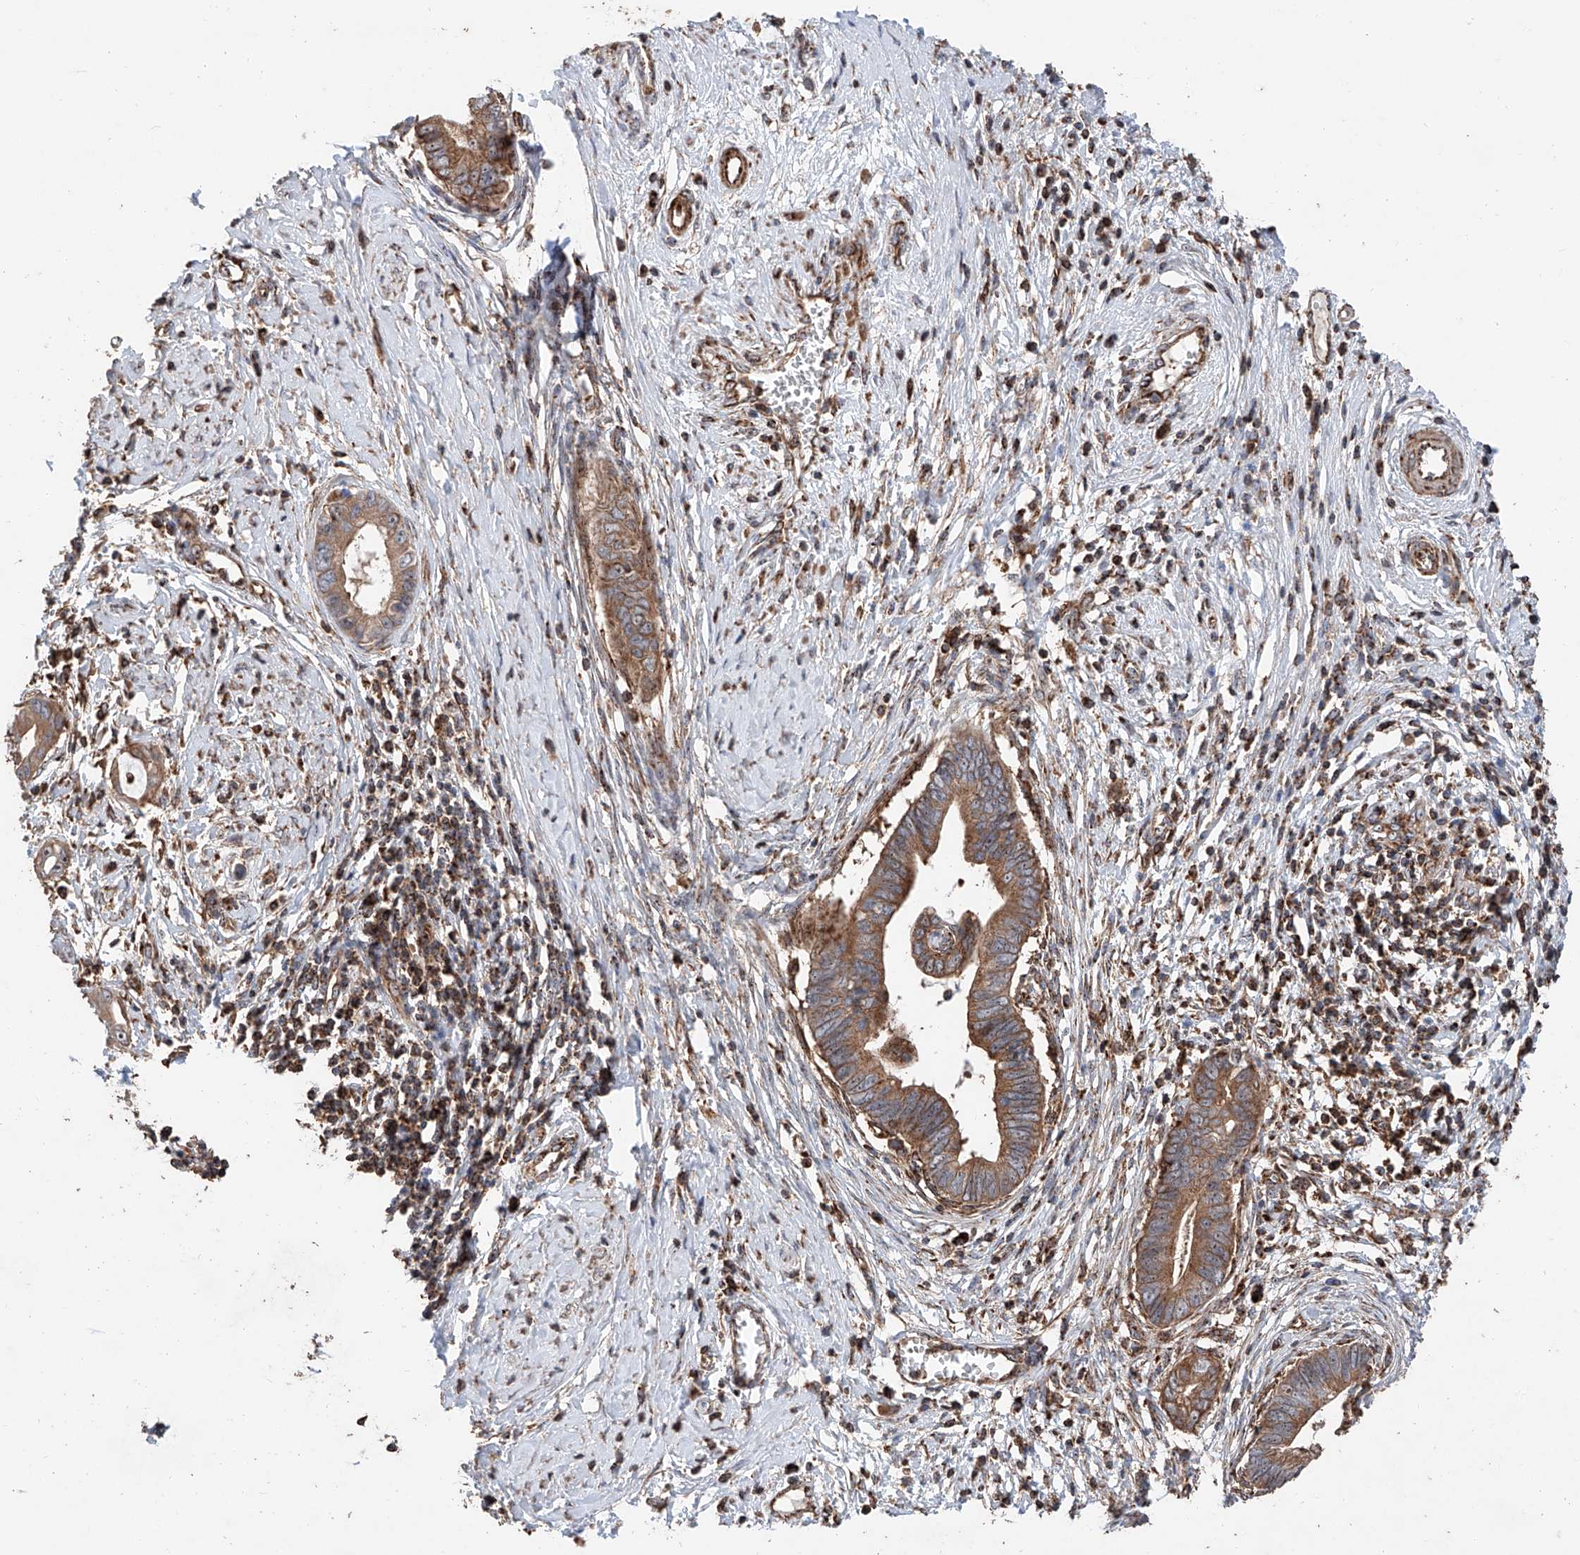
{"staining": {"intensity": "moderate", "quantity": ">75%", "location": "cytoplasmic/membranous"}, "tissue": "cervical cancer", "cell_type": "Tumor cells", "image_type": "cancer", "snomed": [{"axis": "morphology", "description": "Adenocarcinoma, NOS"}, {"axis": "topography", "description": "Cervix"}], "caption": "Protein staining of adenocarcinoma (cervical) tissue demonstrates moderate cytoplasmic/membranous expression in about >75% of tumor cells. The protein of interest is shown in brown color, while the nuclei are stained blue.", "gene": "PISD", "patient": {"sex": "female", "age": 44}}